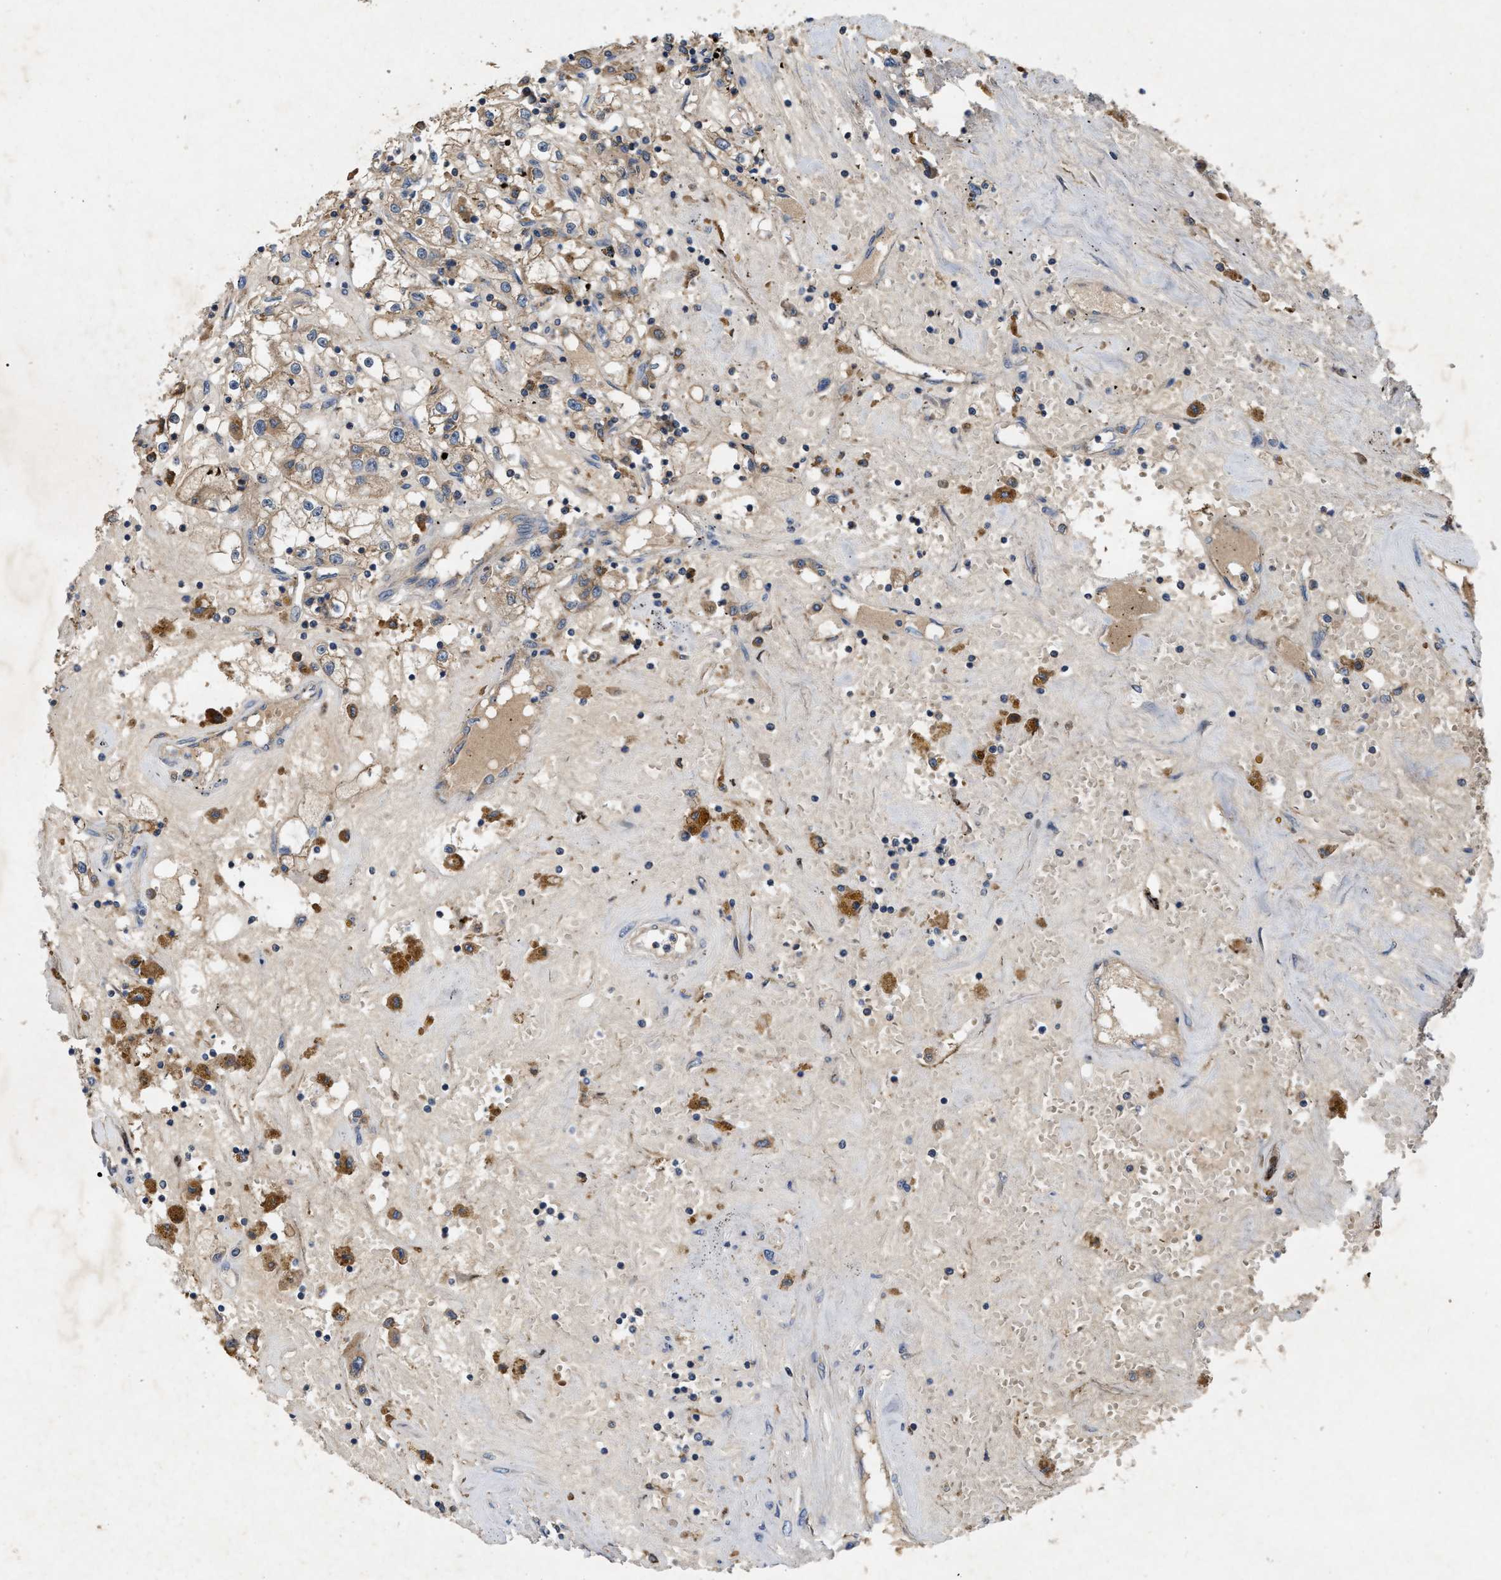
{"staining": {"intensity": "weak", "quantity": "<25%", "location": "cytoplasmic/membranous"}, "tissue": "renal cancer", "cell_type": "Tumor cells", "image_type": "cancer", "snomed": [{"axis": "morphology", "description": "Adenocarcinoma, NOS"}, {"axis": "topography", "description": "Kidney"}], "caption": "There is no significant positivity in tumor cells of renal cancer (adenocarcinoma). The staining is performed using DAB brown chromogen with nuclei counter-stained in using hematoxylin.", "gene": "LPAR2", "patient": {"sex": "male", "age": 56}}